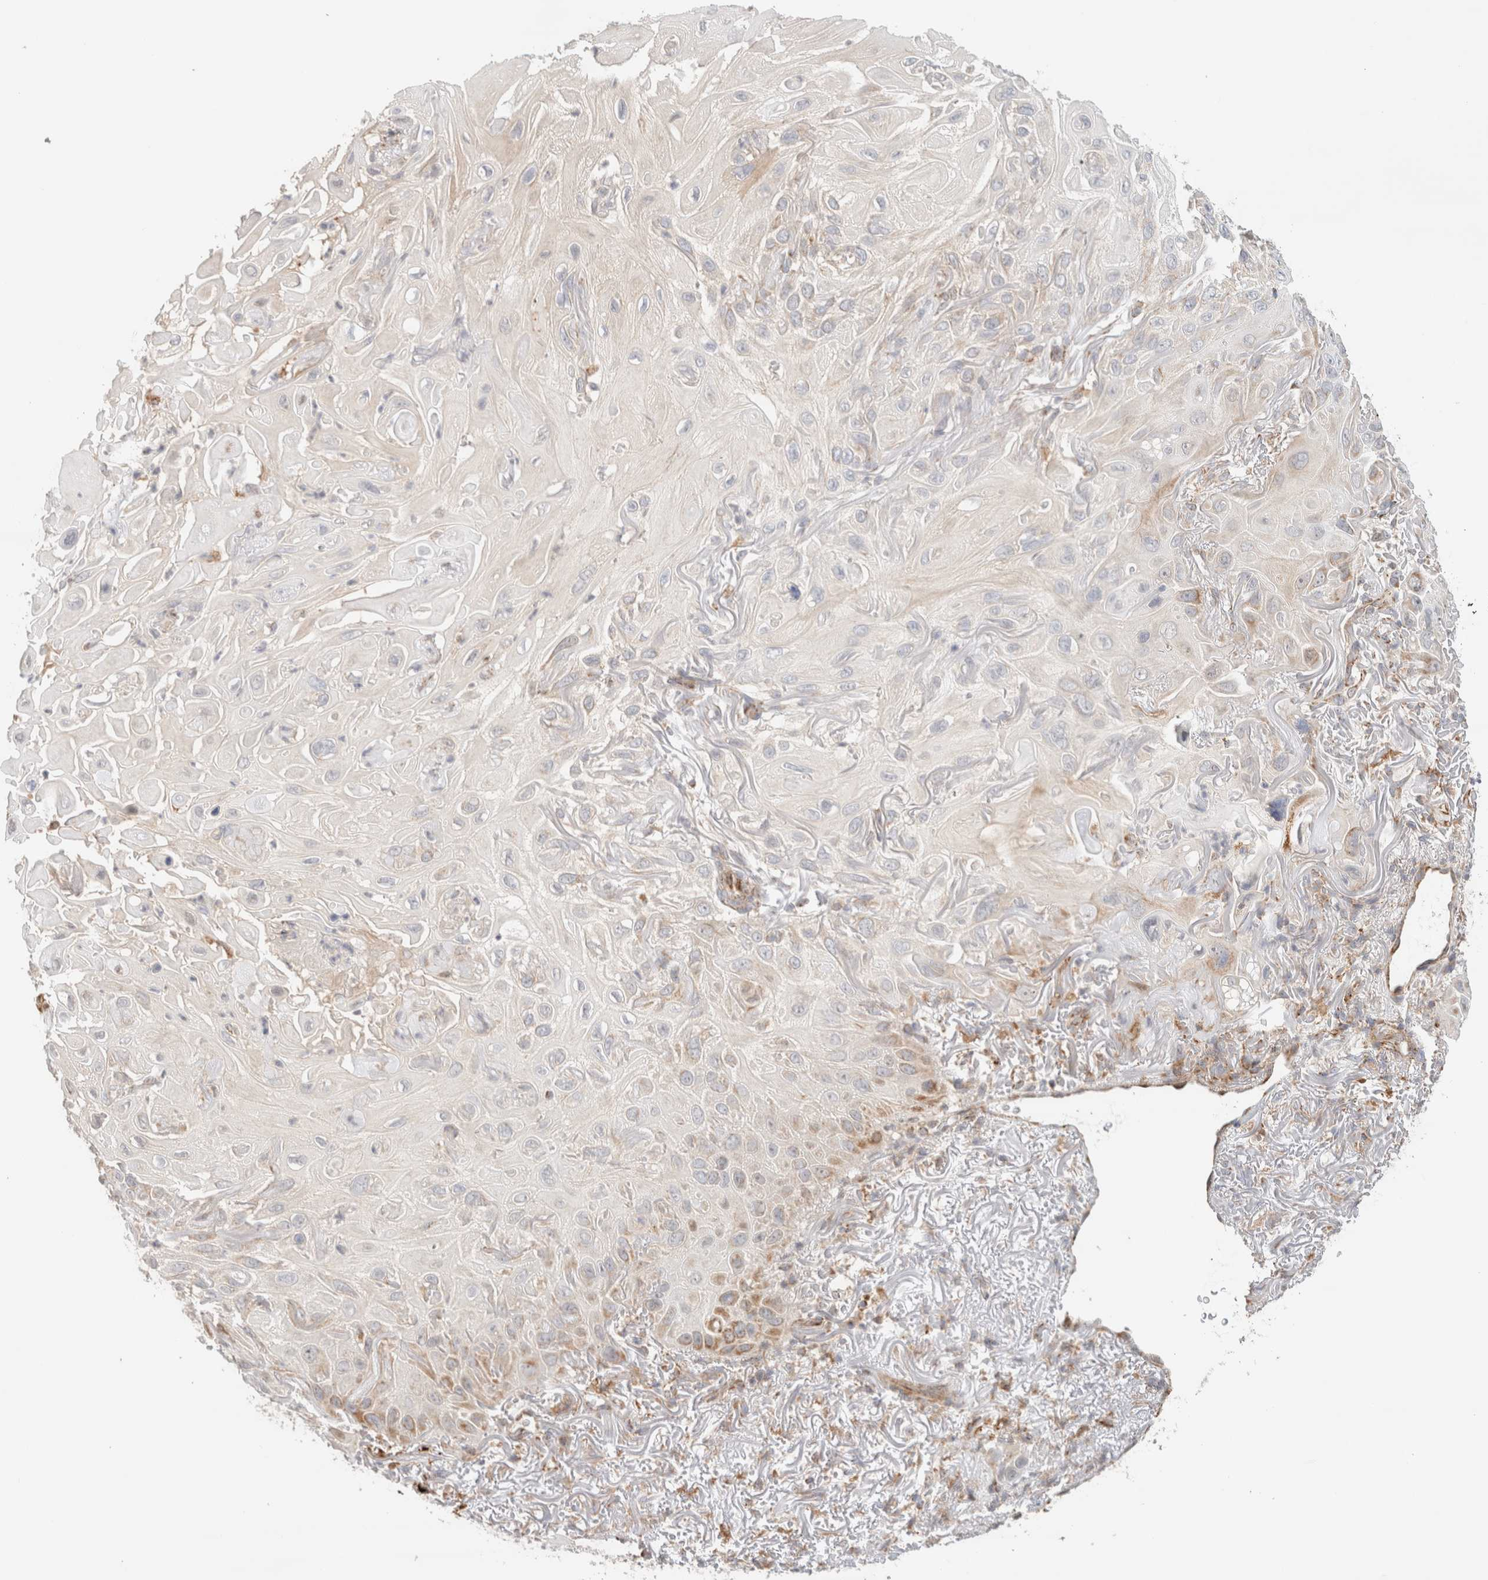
{"staining": {"intensity": "moderate", "quantity": "<25%", "location": "cytoplasmic/membranous"}, "tissue": "skin cancer", "cell_type": "Tumor cells", "image_type": "cancer", "snomed": [{"axis": "morphology", "description": "Squamous cell carcinoma, NOS"}, {"axis": "topography", "description": "Skin"}], "caption": "Human skin cancer stained for a protein (brown) exhibits moderate cytoplasmic/membranous positive positivity in approximately <25% of tumor cells.", "gene": "MRM3", "patient": {"sex": "female", "age": 77}}